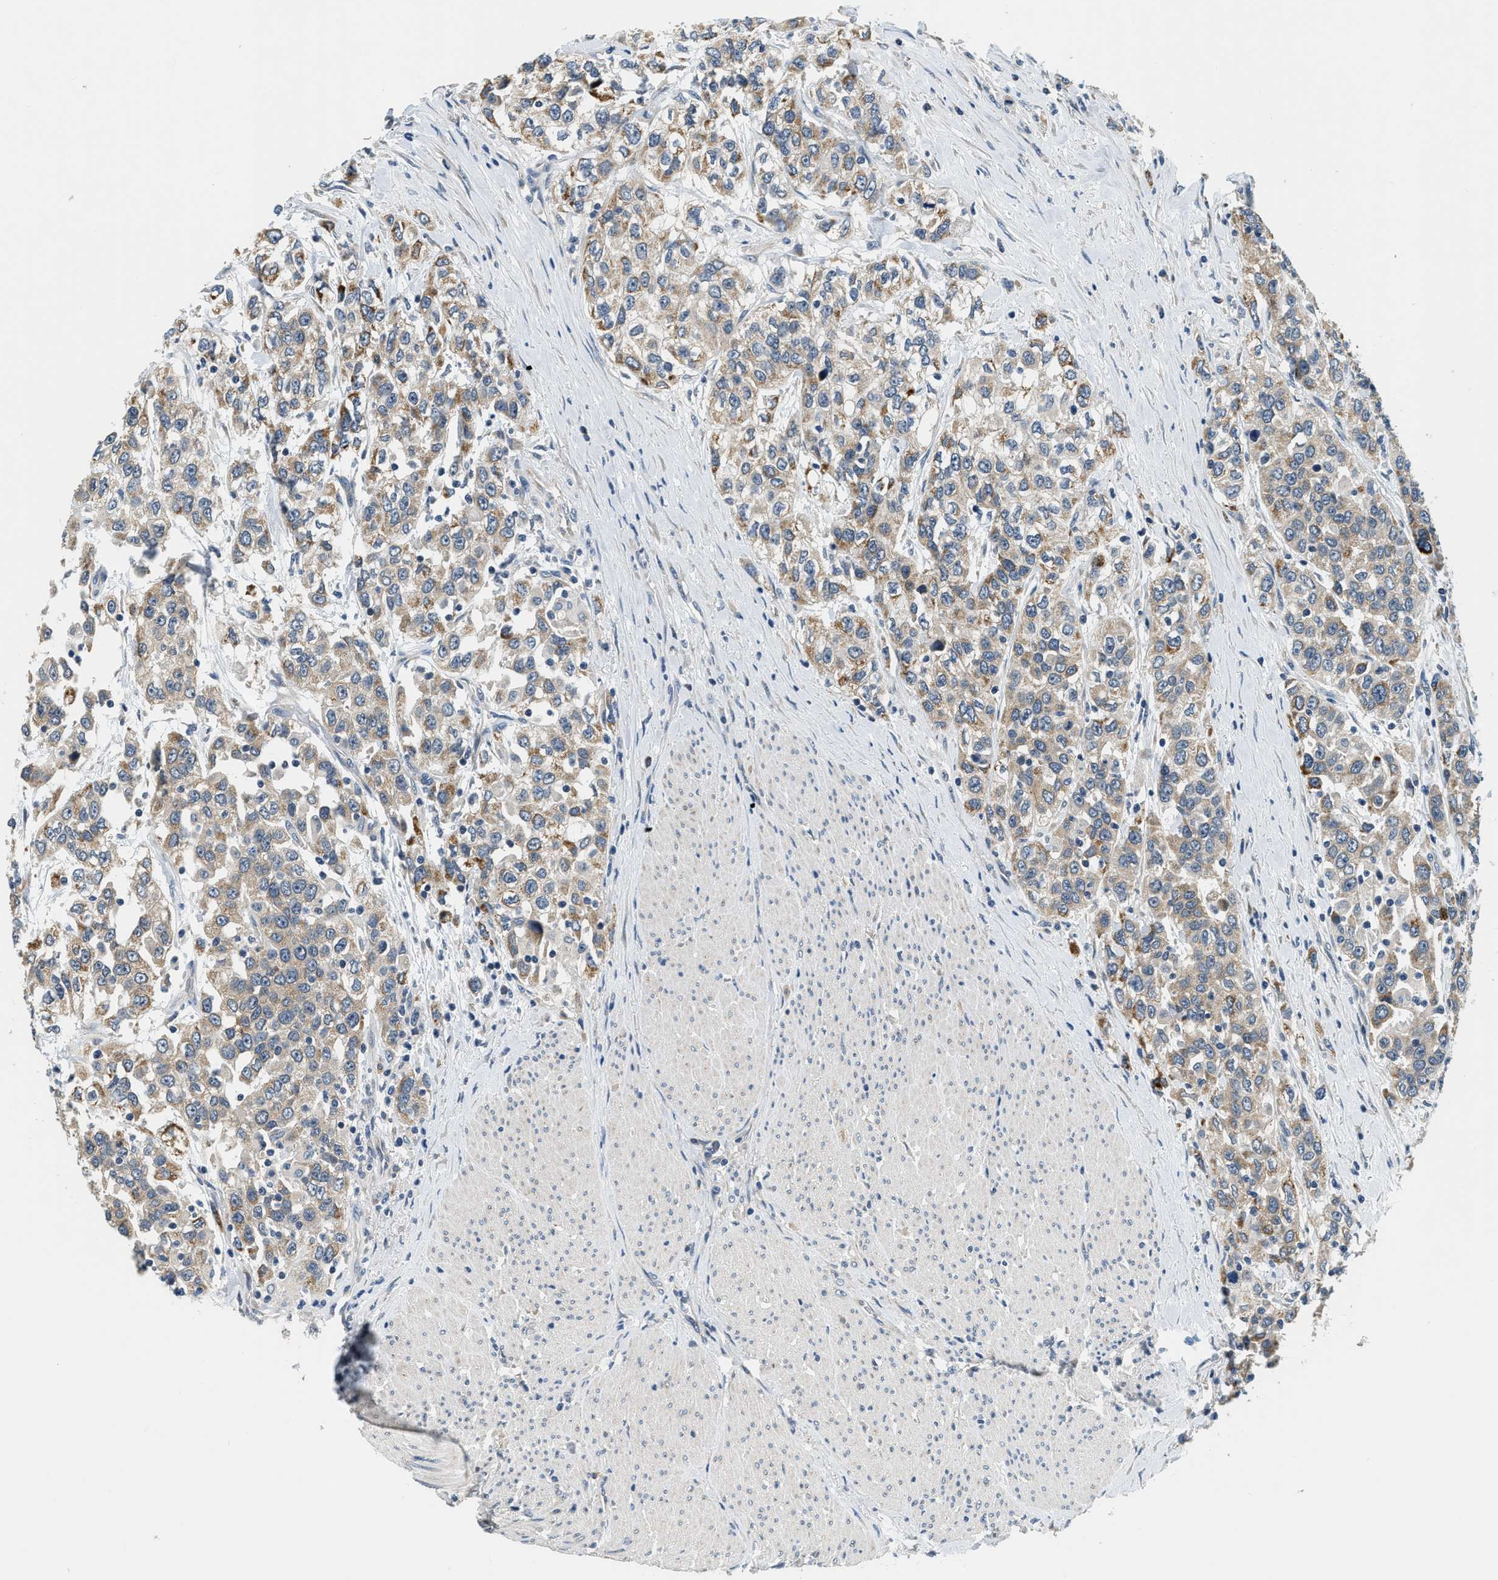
{"staining": {"intensity": "moderate", "quantity": ">75%", "location": "cytoplasmic/membranous"}, "tissue": "urothelial cancer", "cell_type": "Tumor cells", "image_type": "cancer", "snomed": [{"axis": "morphology", "description": "Urothelial carcinoma, High grade"}, {"axis": "topography", "description": "Urinary bladder"}], "caption": "Protein analysis of urothelial cancer tissue reveals moderate cytoplasmic/membranous positivity in about >75% of tumor cells.", "gene": "YAE1", "patient": {"sex": "female", "age": 80}}